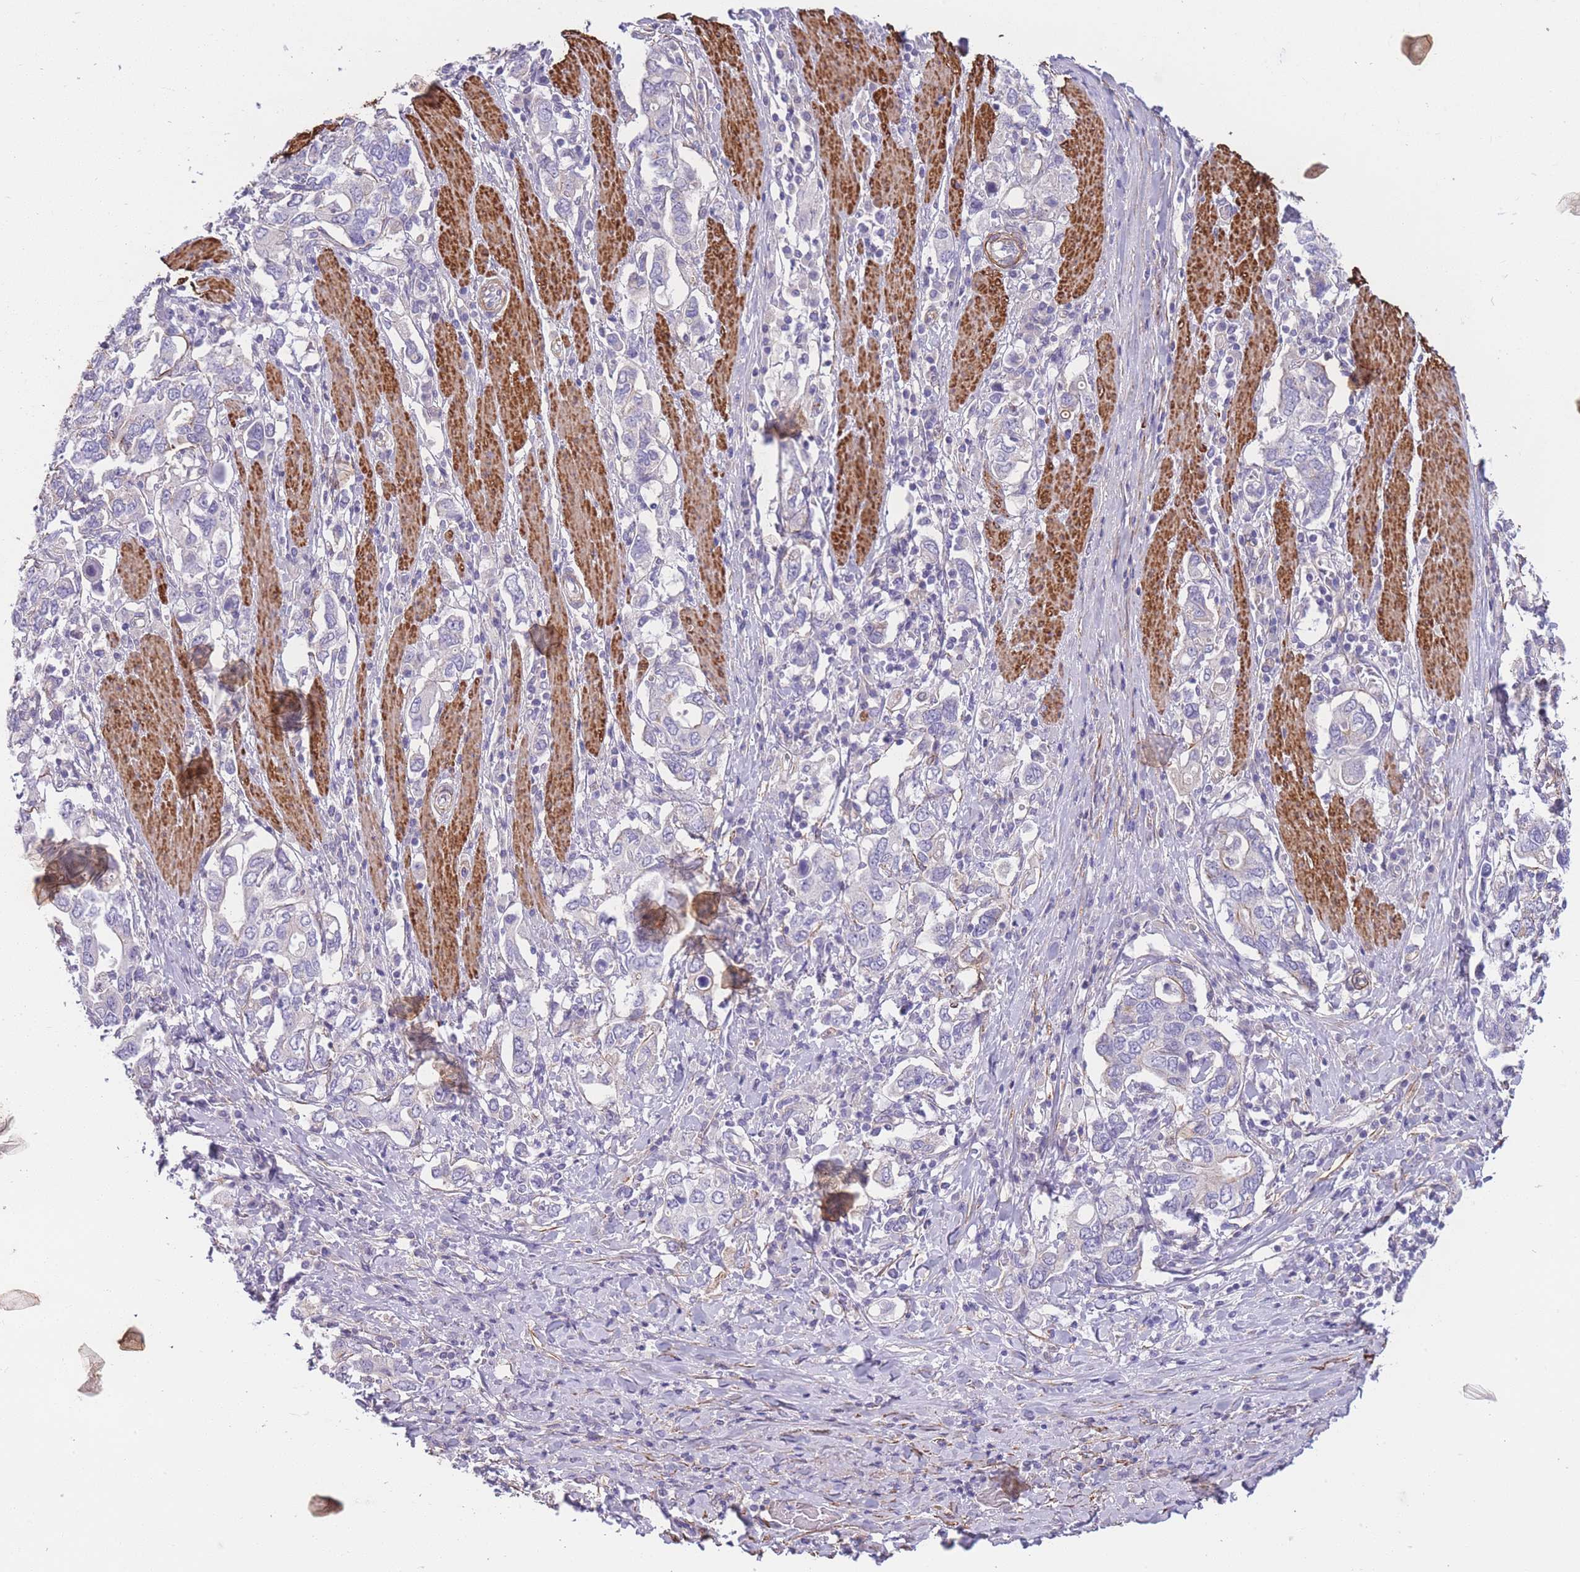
{"staining": {"intensity": "negative", "quantity": "none", "location": "none"}, "tissue": "stomach cancer", "cell_type": "Tumor cells", "image_type": "cancer", "snomed": [{"axis": "morphology", "description": "Adenocarcinoma, NOS"}, {"axis": "topography", "description": "Stomach, upper"}, {"axis": "topography", "description": "Stomach"}], "caption": "Immunohistochemistry (IHC) photomicrograph of human stomach cancer (adenocarcinoma) stained for a protein (brown), which exhibits no staining in tumor cells.", "gene": "FAM124A", "patient": {"sex": "male", "age": 62}}